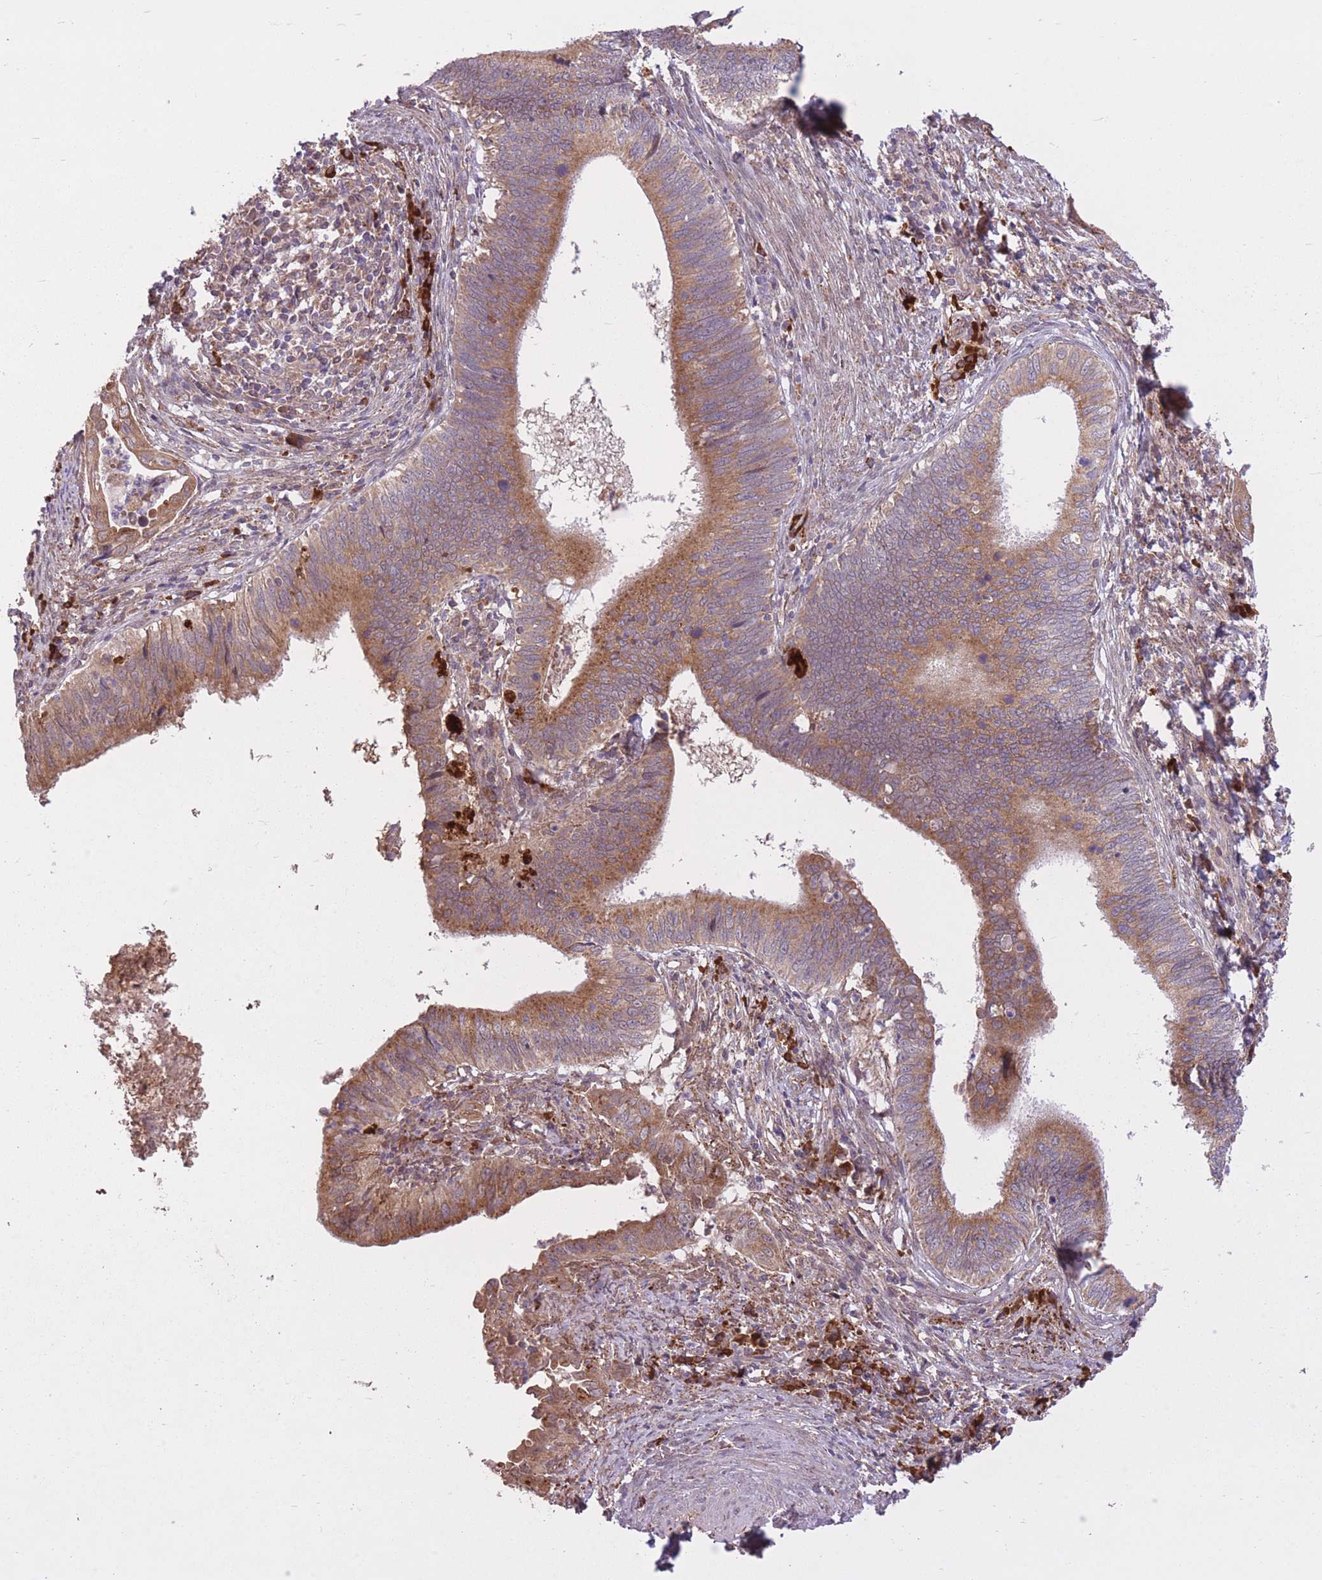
{"staining": {"intensity": "moderate", "quantity": ">75%", "location": "cytoplasmic/membranous"}, "tissue": "cervical cancer", "cell_type": "Tumor cells", "image_type": "cancer", "snomed": [{"axis": "morphology", "description": "Adenocarcinoma, NOS"}, {"axis": "topography", "description": "Cervix"}], "caption": "Immunohistochemical staining of human cervical cancer (adenocarcinoma) demonstrates moderate cytoplasmic/membranous protein staining in approximately >75% of tumor cells. The staining was performed using DAB (3,3'-diaminobenzidine) to visualize the protein expression in brown, while the nuclei were stained in blue with hematoxylin (Magnification: 20x).", "gene": "POLR3F", "patient": {"sex": "female", "age": 42}}